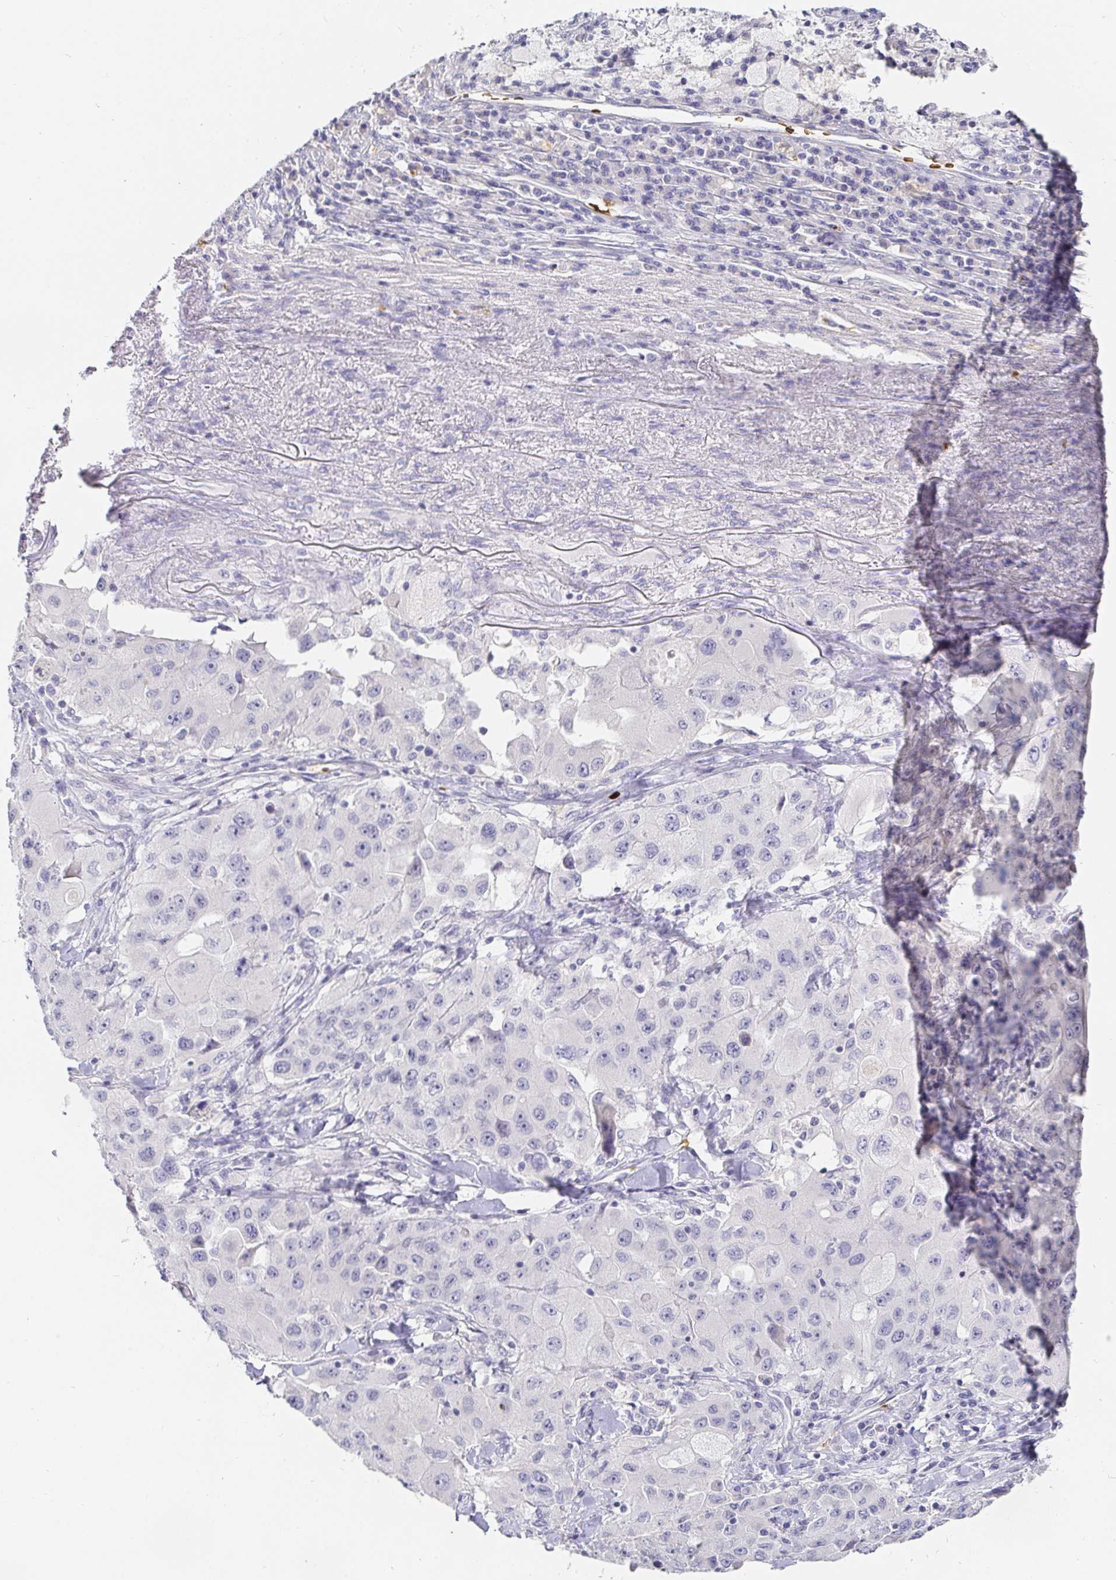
{"staining": {"intensity": "negative", "quantity": "none", "location": "none"}, "tissue": "lung cancer", "cell_type": "Tumor cells", "image_type": "cancer", "snomed": [{"axis": "morphology", "description": "Squamous cell carcinoma, NOS"}, {"axis": "topography", "description": "Lung"}], "caption": "This is a histopathology image of immunohistochemistry (IHC) staining of lung squamous cell carcinoma, which shows no expression in tumor cells. (IHC, brightfield microscopy, high magnification).", "gene": "FGF21", "patient": {"sex": "male", "age": 63}}